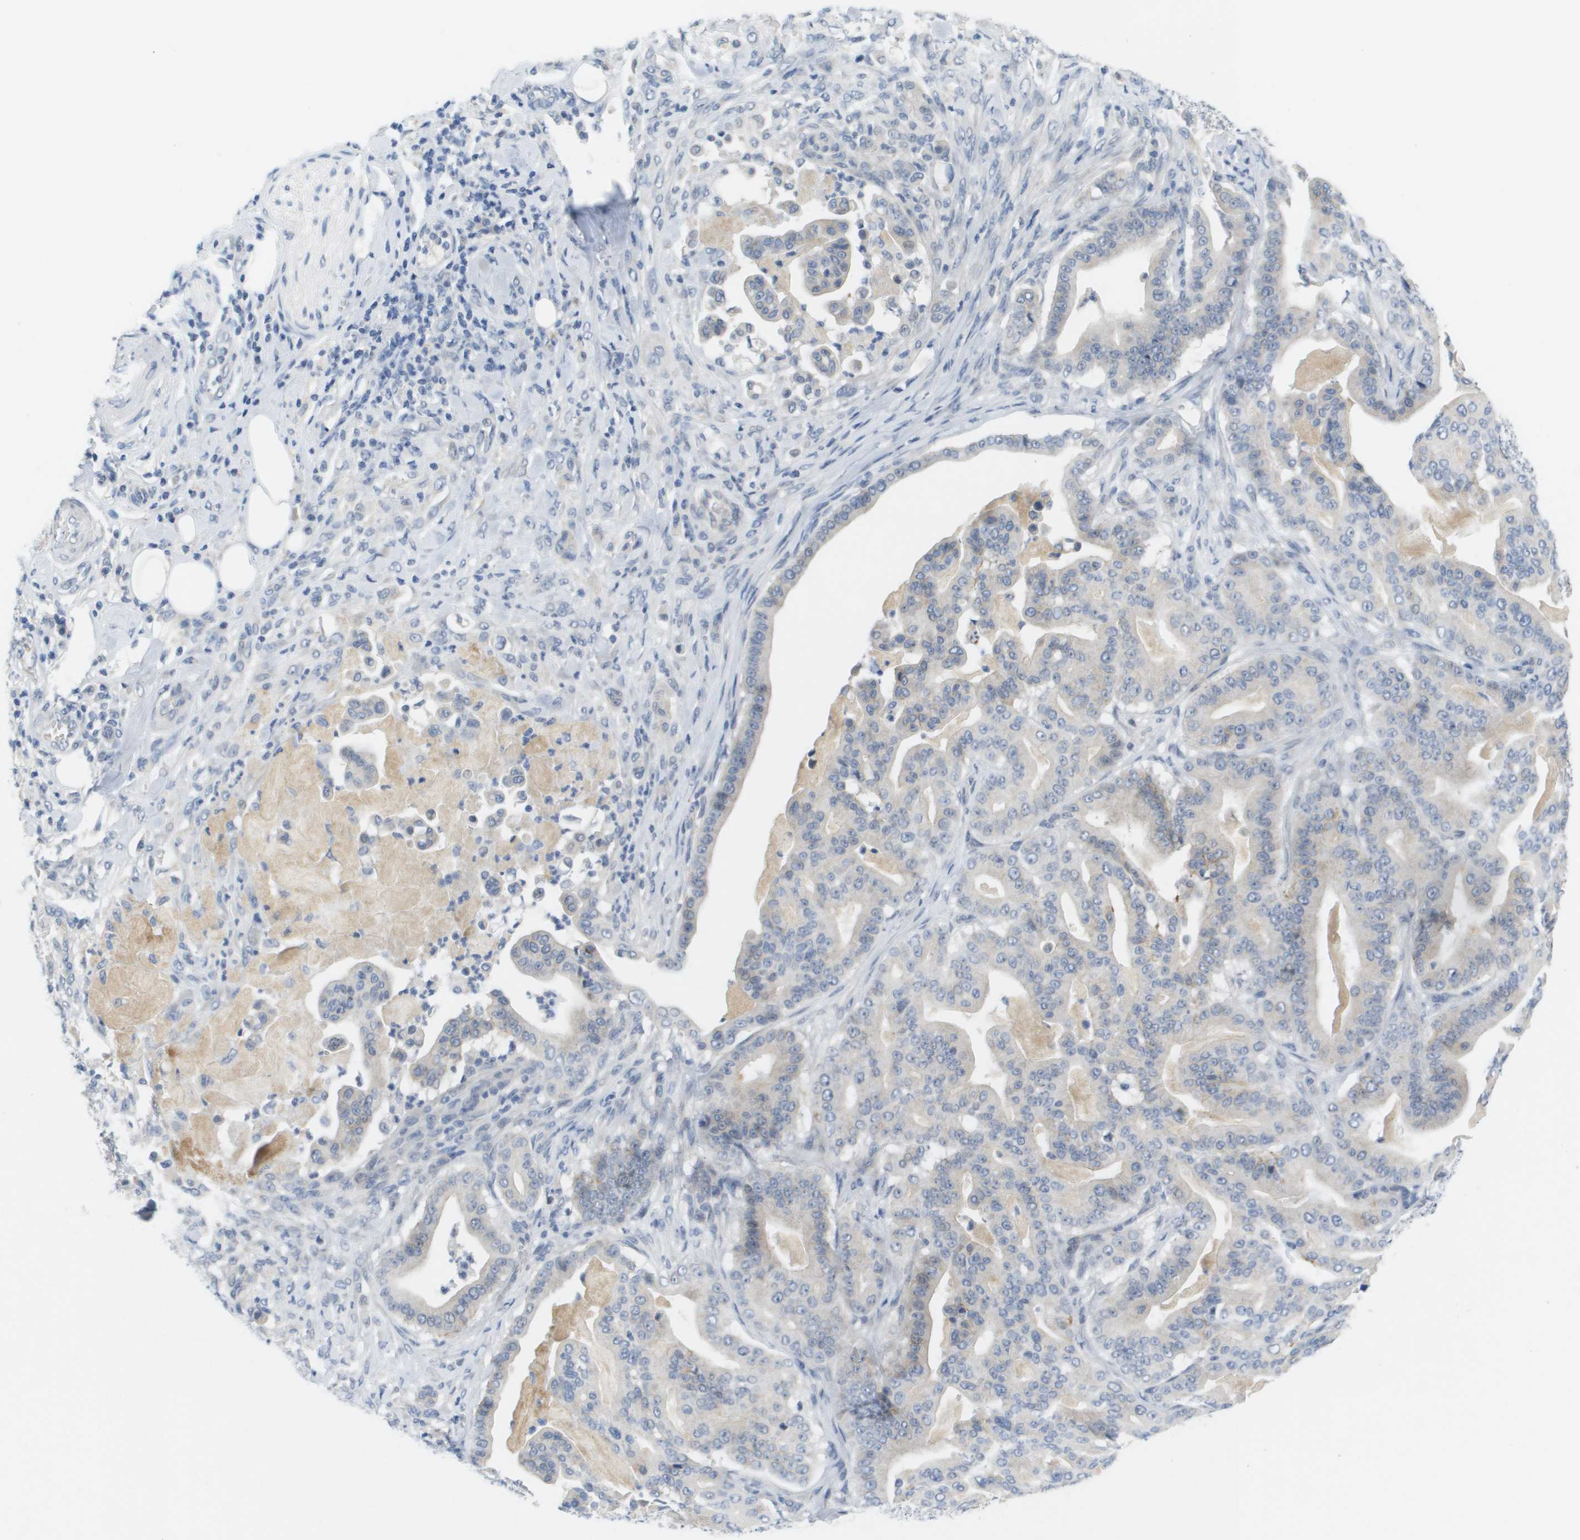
{"staining": {"intensity": "weak", "quantity": "<25%", "location": "cytoplasmic/membranous"}, "tissue": "pancreatic cancer", "cell_type": "Tumor cells", "image_type": "cancer", "snomed": [{"axis": "morphology", "description": "Adenocarcinoma, NOS"}, {"axis": "topography", "description": "Pancreas"}], "caption": "Tumor cells show no significant positivity in pancreatic adenocarcinoma.", "gene": "PDE4A", "patient": {"sex": "male", "age": 63}}